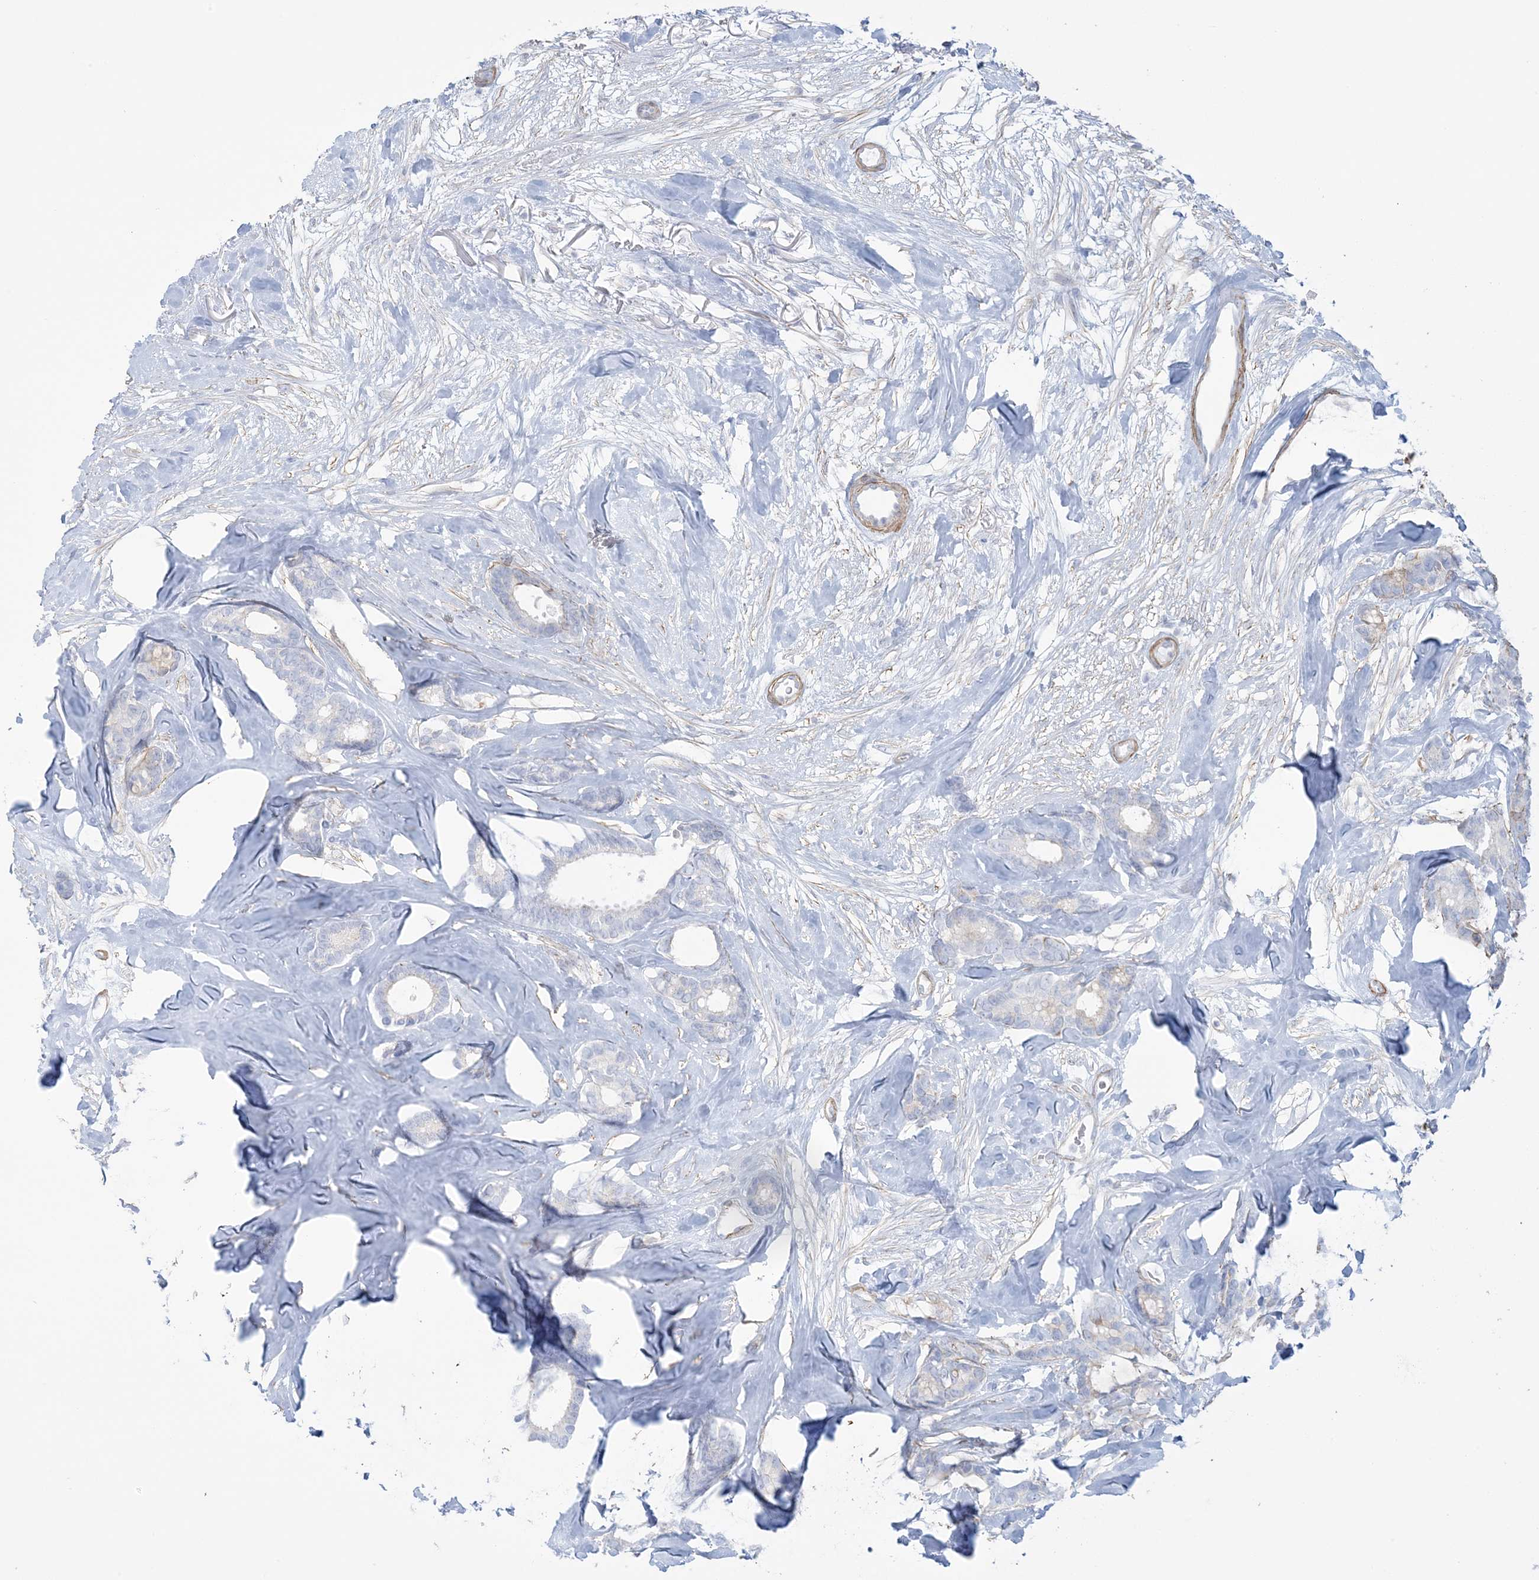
{"staining": {"intensity": "negative", "quantity": "none", "location": "none"}, "tissue": "breast cancer", "cell_type": "Tumor cells", "image_type": "cancer", "snomed": [{"axis": "morphology", "description": "Duct carcinoma"}, {"axis": "topography", "description": "Breast"}], "caption": "Protein analysis of breast cancer reveals no significant expression in tumor cells.", "gene": "AGXT", "patient": {"sex": "female", "age": 87}}